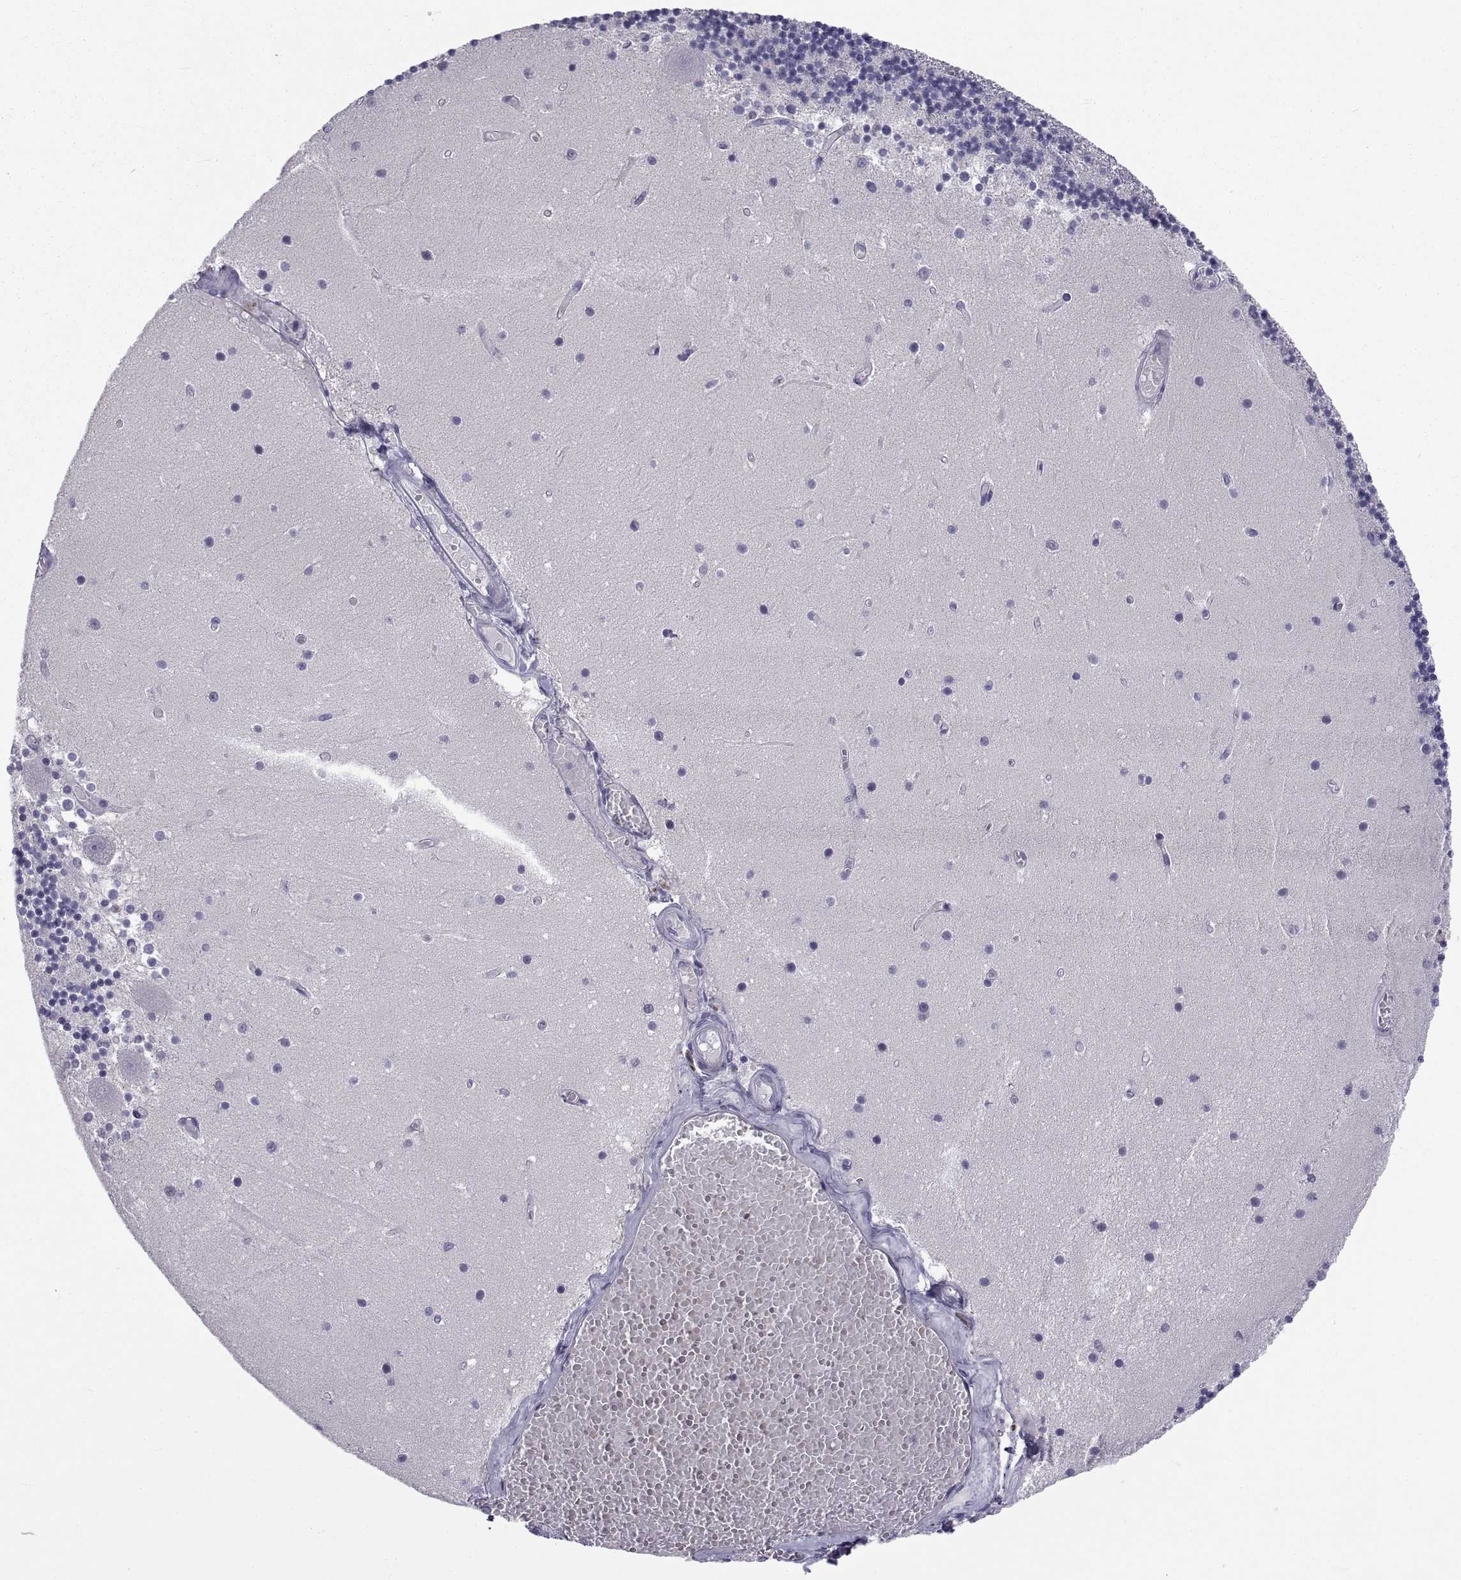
{"staining": {"intensity": "negative", "quantity": "none", "location": "none"}, "tissue": "cerebellum", "cell_type": "Cells in granular layer", "image_type": "normal", "snomed": [{"axis": "morphology", "description": "Normal tissue, NOS"}, {"axis": "topography", "description": "Cerebellum"}], "caption": "Immunohistochemistry micrograph of normal human cerebellum stained for a protein (brown), which demonstrates no staining in cells in granular layer. (Stains: DAB (3,3'-diaminobenzidine) immunohistochemistry with hematoxylin counter stain, Microscopy: brightfield microscopy at high magnification).", "gene": "NPTX2", "patient": {"sex": "female", "age": 28}}